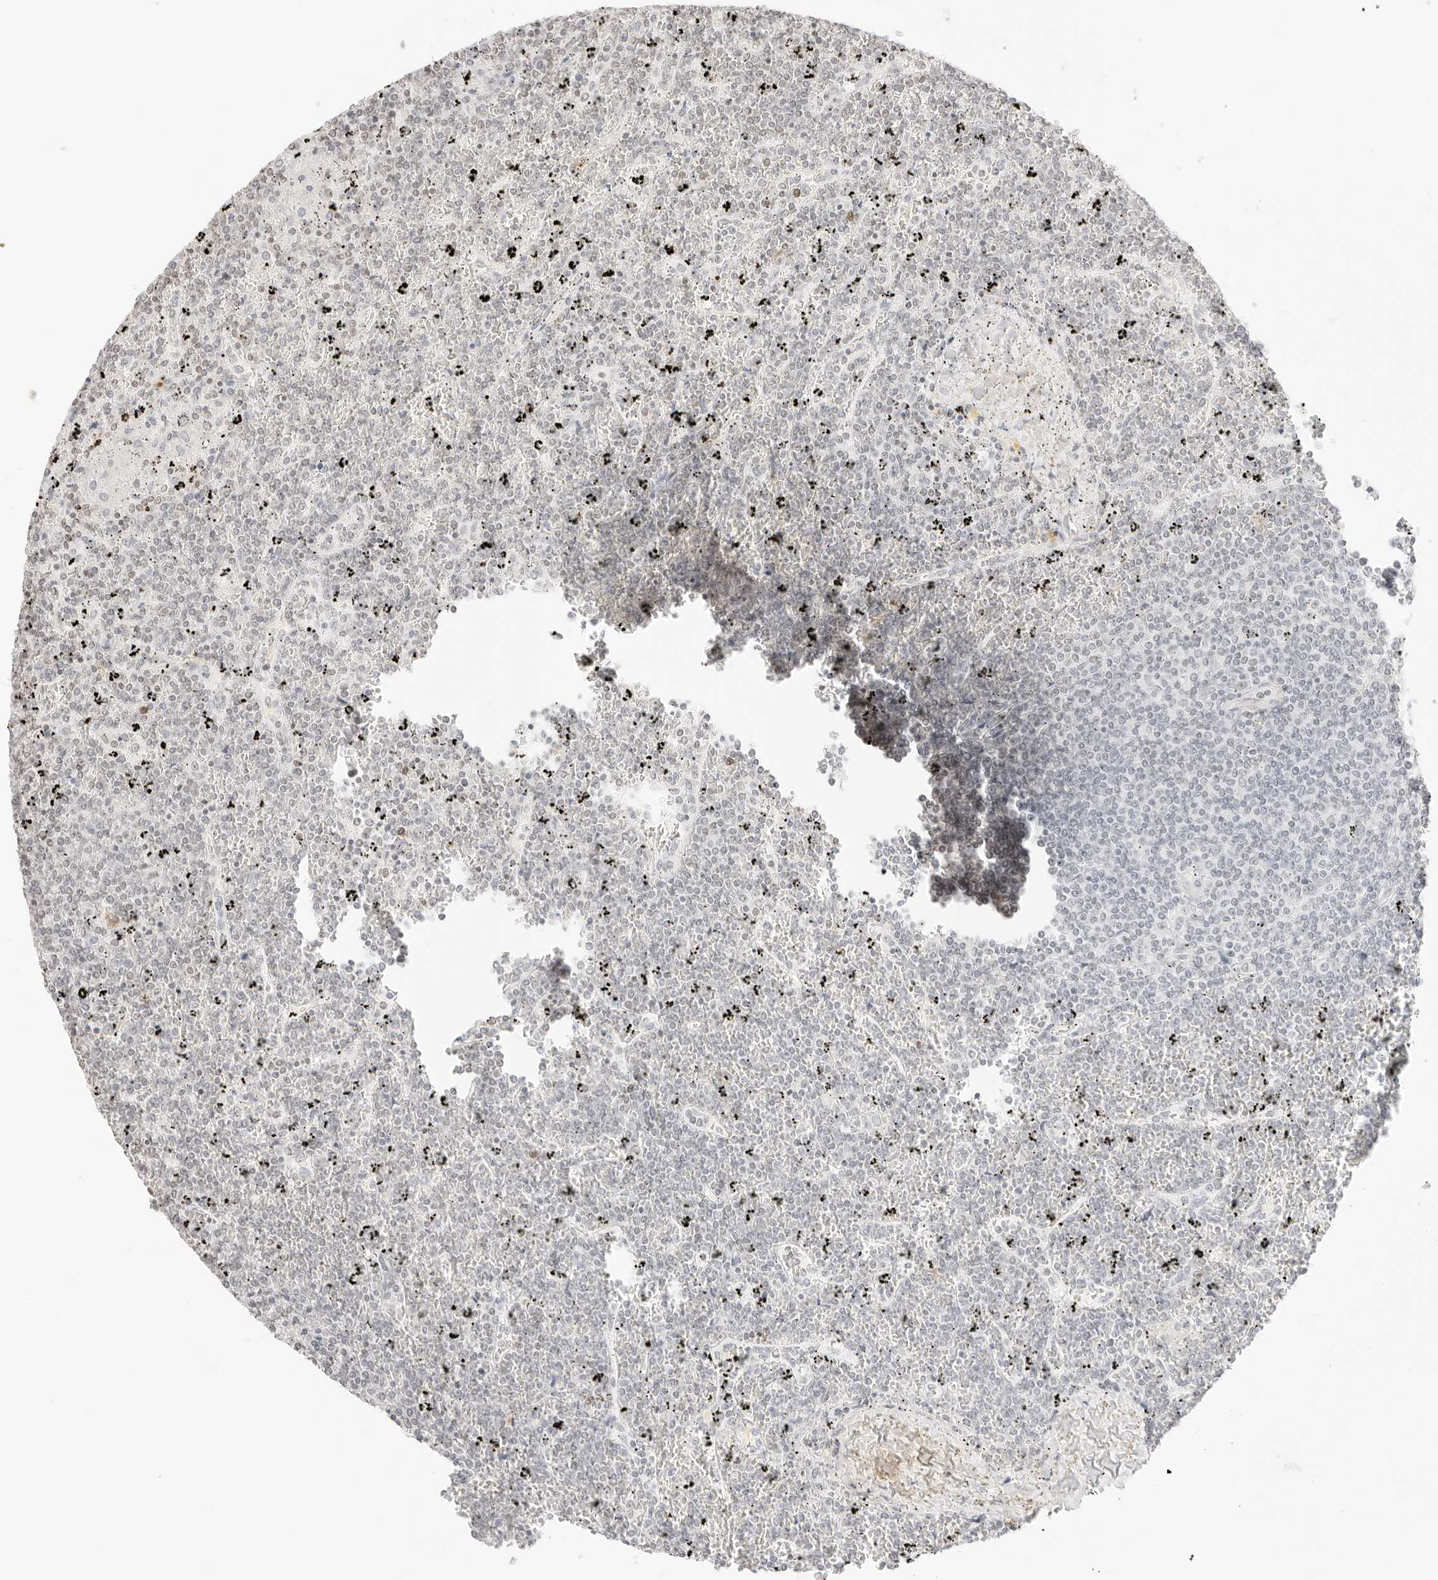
{"staining": {"intensity": "negative", "quantity": "none", "location": "none"}, "tissue": "lymphoma", "cell_type": "Tumor cells", "image_type": "cancer", "snomed": [{"axis": "morphology", "description": "Malignant lymphoma, non-Hodgkin's type, Low grade"}, {"axis": "topography", "description": "Spleen"}], "caption": "This is an immunohistochemistry image of human malignant lymphoma, non-Hodgkin's type (low-grade). There is no positivity in tumor cells.", "gene": "FBLN5", "patient": {"sex": "female", "age": 19}}